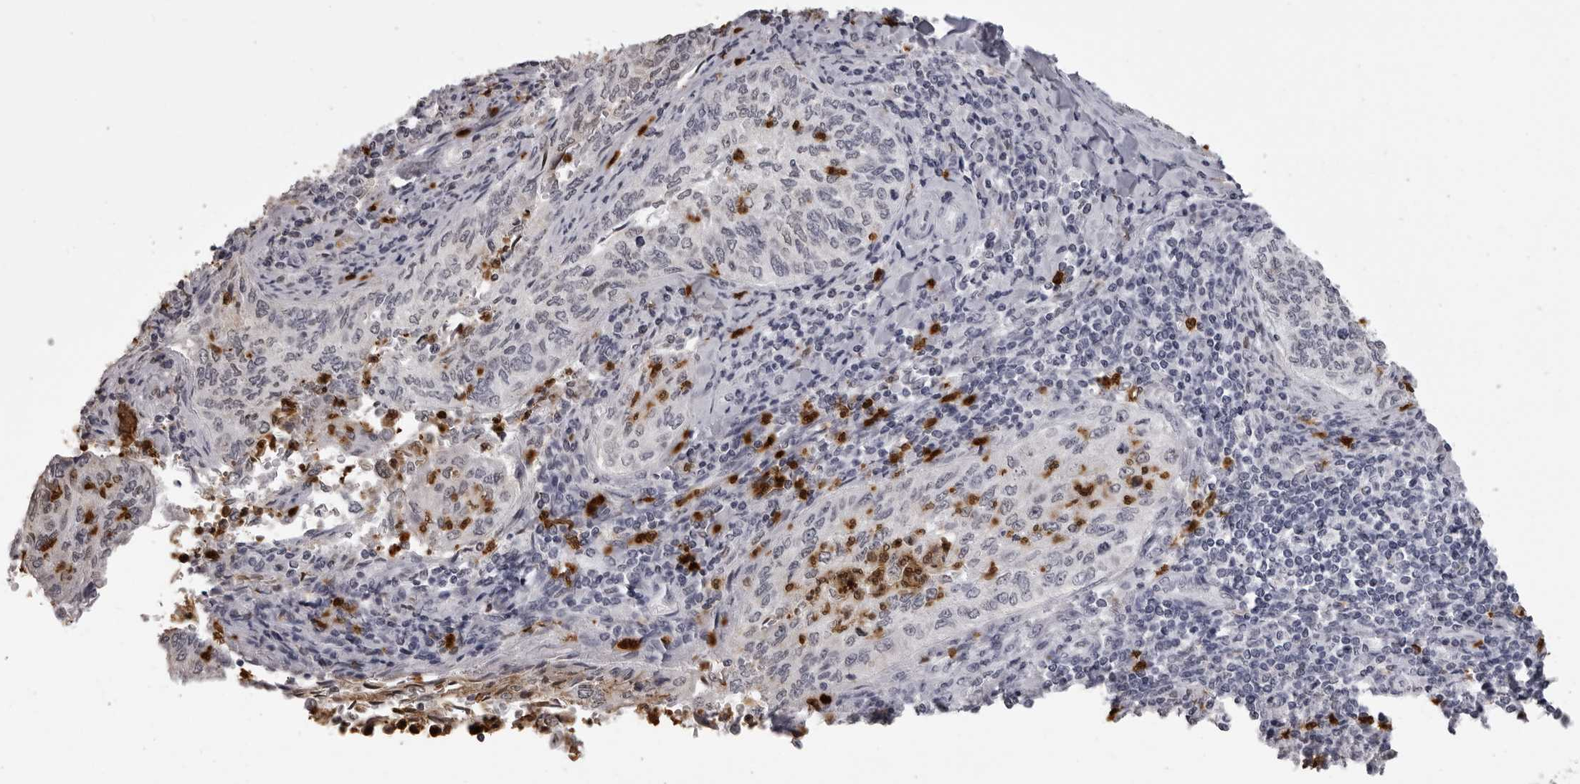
{"staining": {"intensity": "negative", "quantity": "none", "location": "none"}, "tissue": "cervical cancer", "cell_type": "Tumor cells", "image_type": "cancer", "snomed": [{"axis": "morphology", "description": "Squamous cell carcinoma, NOS"}, {"axis": "topography", "description": "Cervix"}], "caption": "Image shows no significant protein staining in tumor cells of cervical cancer (squamous cell carcinoma).", "gene": "IL31", "patient": {"sex": "female", "age": 30}}